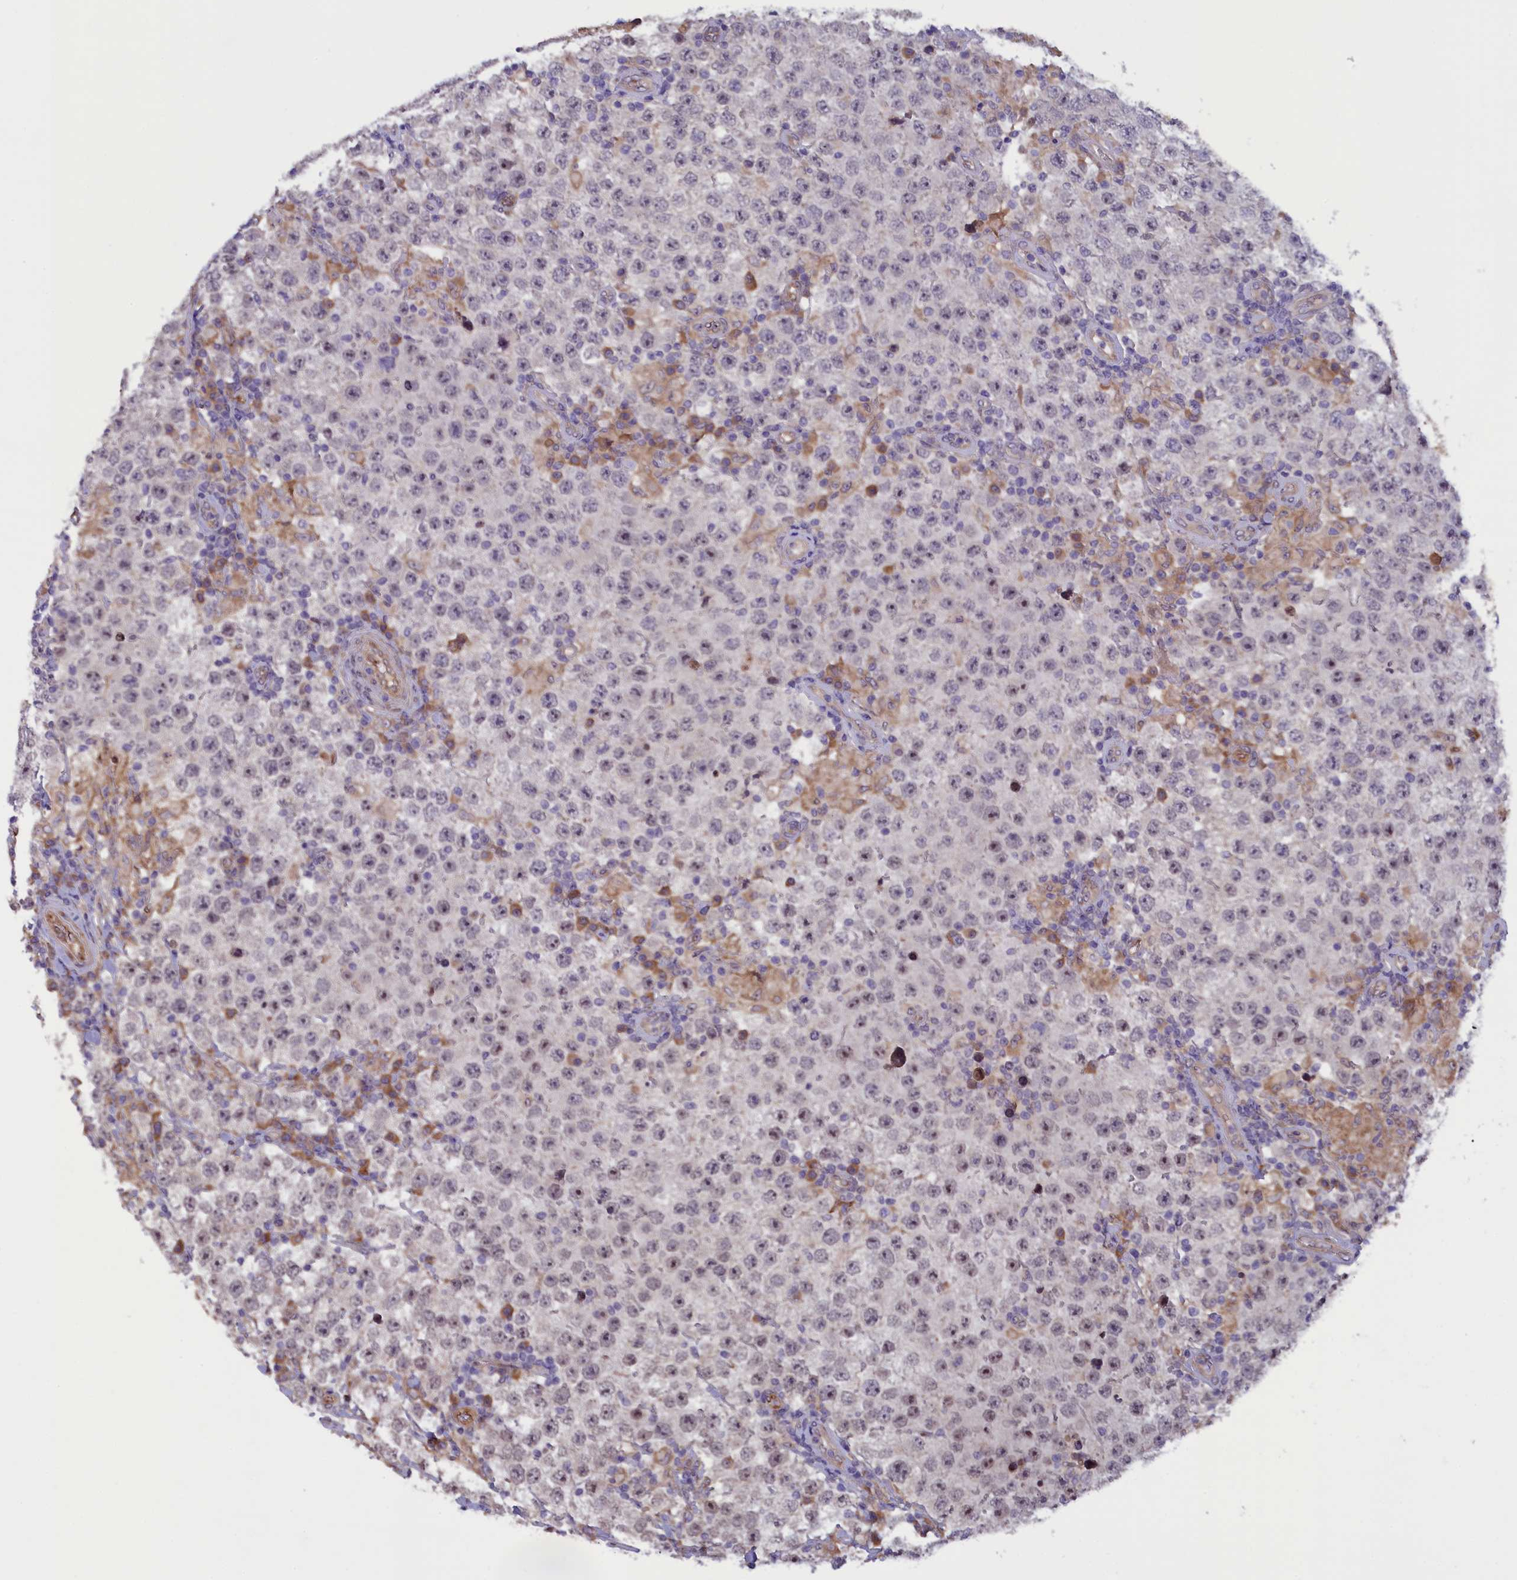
{"staining": {"intensity": "weak", "quantity": "<25%", "location": "nuclear"}, "tissue": "testis cancer", "cell_type": "Tumor cells", "image_type": "cancer", "snomed": [{"axis": "morphology", "description": "Normal tissue, NOS"}, {"axis": "morphology", "description": "Urothelial carcinoma, High grade"}, {"axis": "morphology", "description": "Seminoma, NOS"}, {"axis": "morphology", "description": "Carcinoma, Embryonal, NOS"}, {"axis": "topography", "description": "Urinary bladder"}, {"axis": "topography", "description": "Testis"}], "caption": "The immunohistochemistry image has no significant positivity in tumor cells of testis cancer (embryonal carcinoma) tissue. (DAB IHC visualized using brightfield microscopy, high magnification).", "gene": "CCDC9B", "patient": {"sex": "male", "age": 41}}